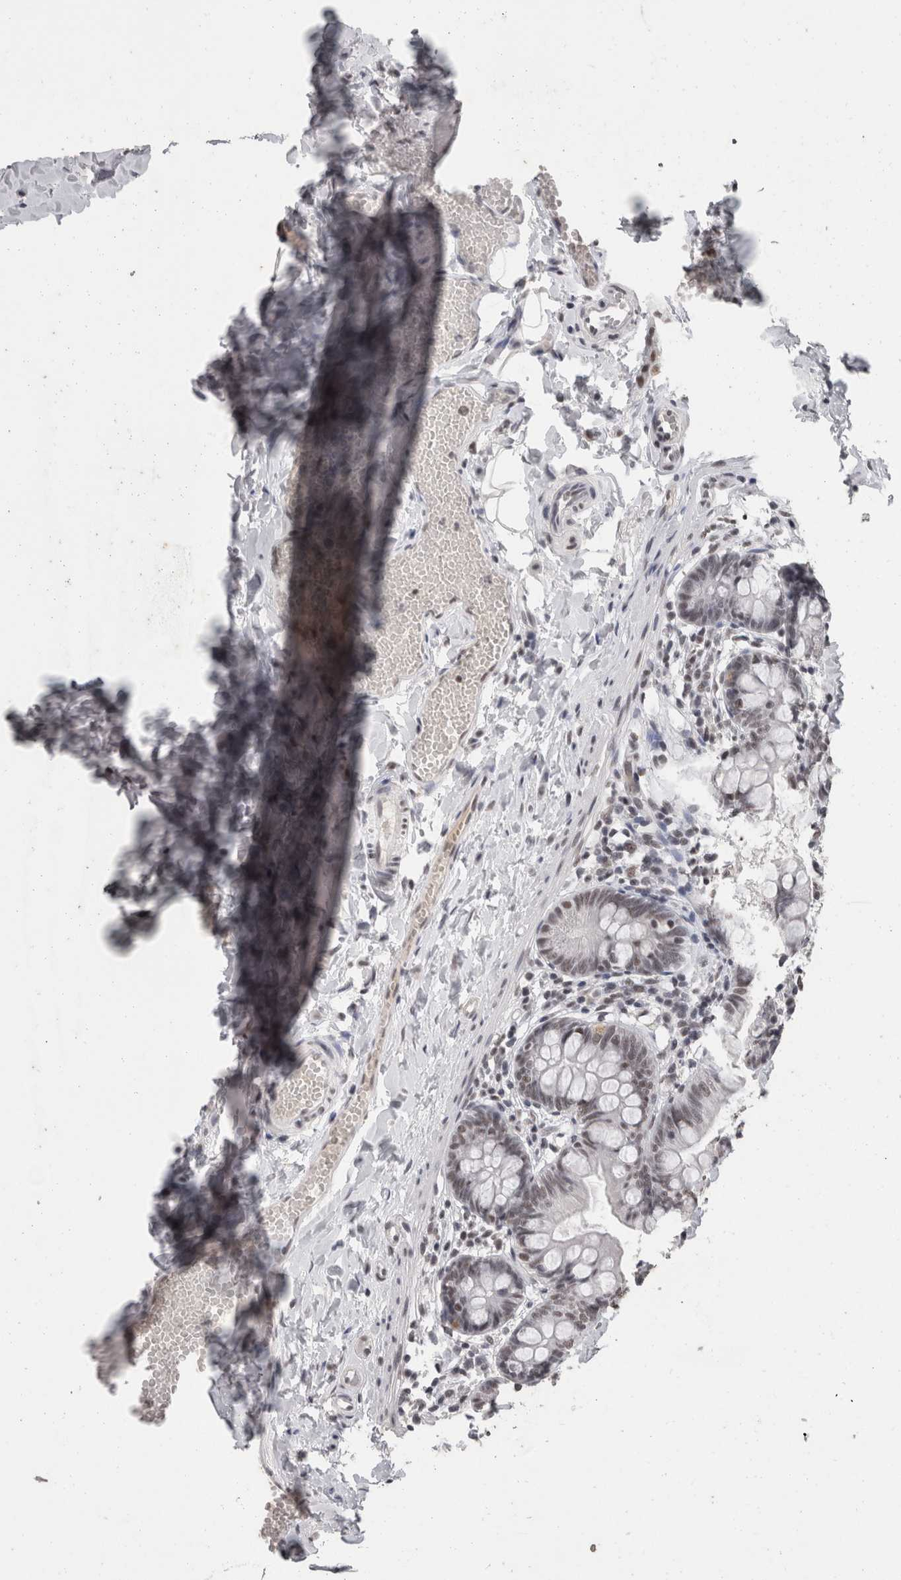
{"staining": {"intensity": "moderate", "quantity": "25%-75%", "location": "nuclear"}, "tissue": "small intestine", "cell_type": "Glandular cells", "image_type": "normal", "snomed": [{"axis": "morphology", "description": "Normal tissue, NOS"}, {"axis": "topography", "description": "Small intestine"}], "caption": "Immunohistochemical staining of normal small intestine reveals medium levels of moderate nuclear expression in approximately 25%-75% of glandular cells.", "gene": "DDX17", "patient": {"sex": "male", "age": 7}}